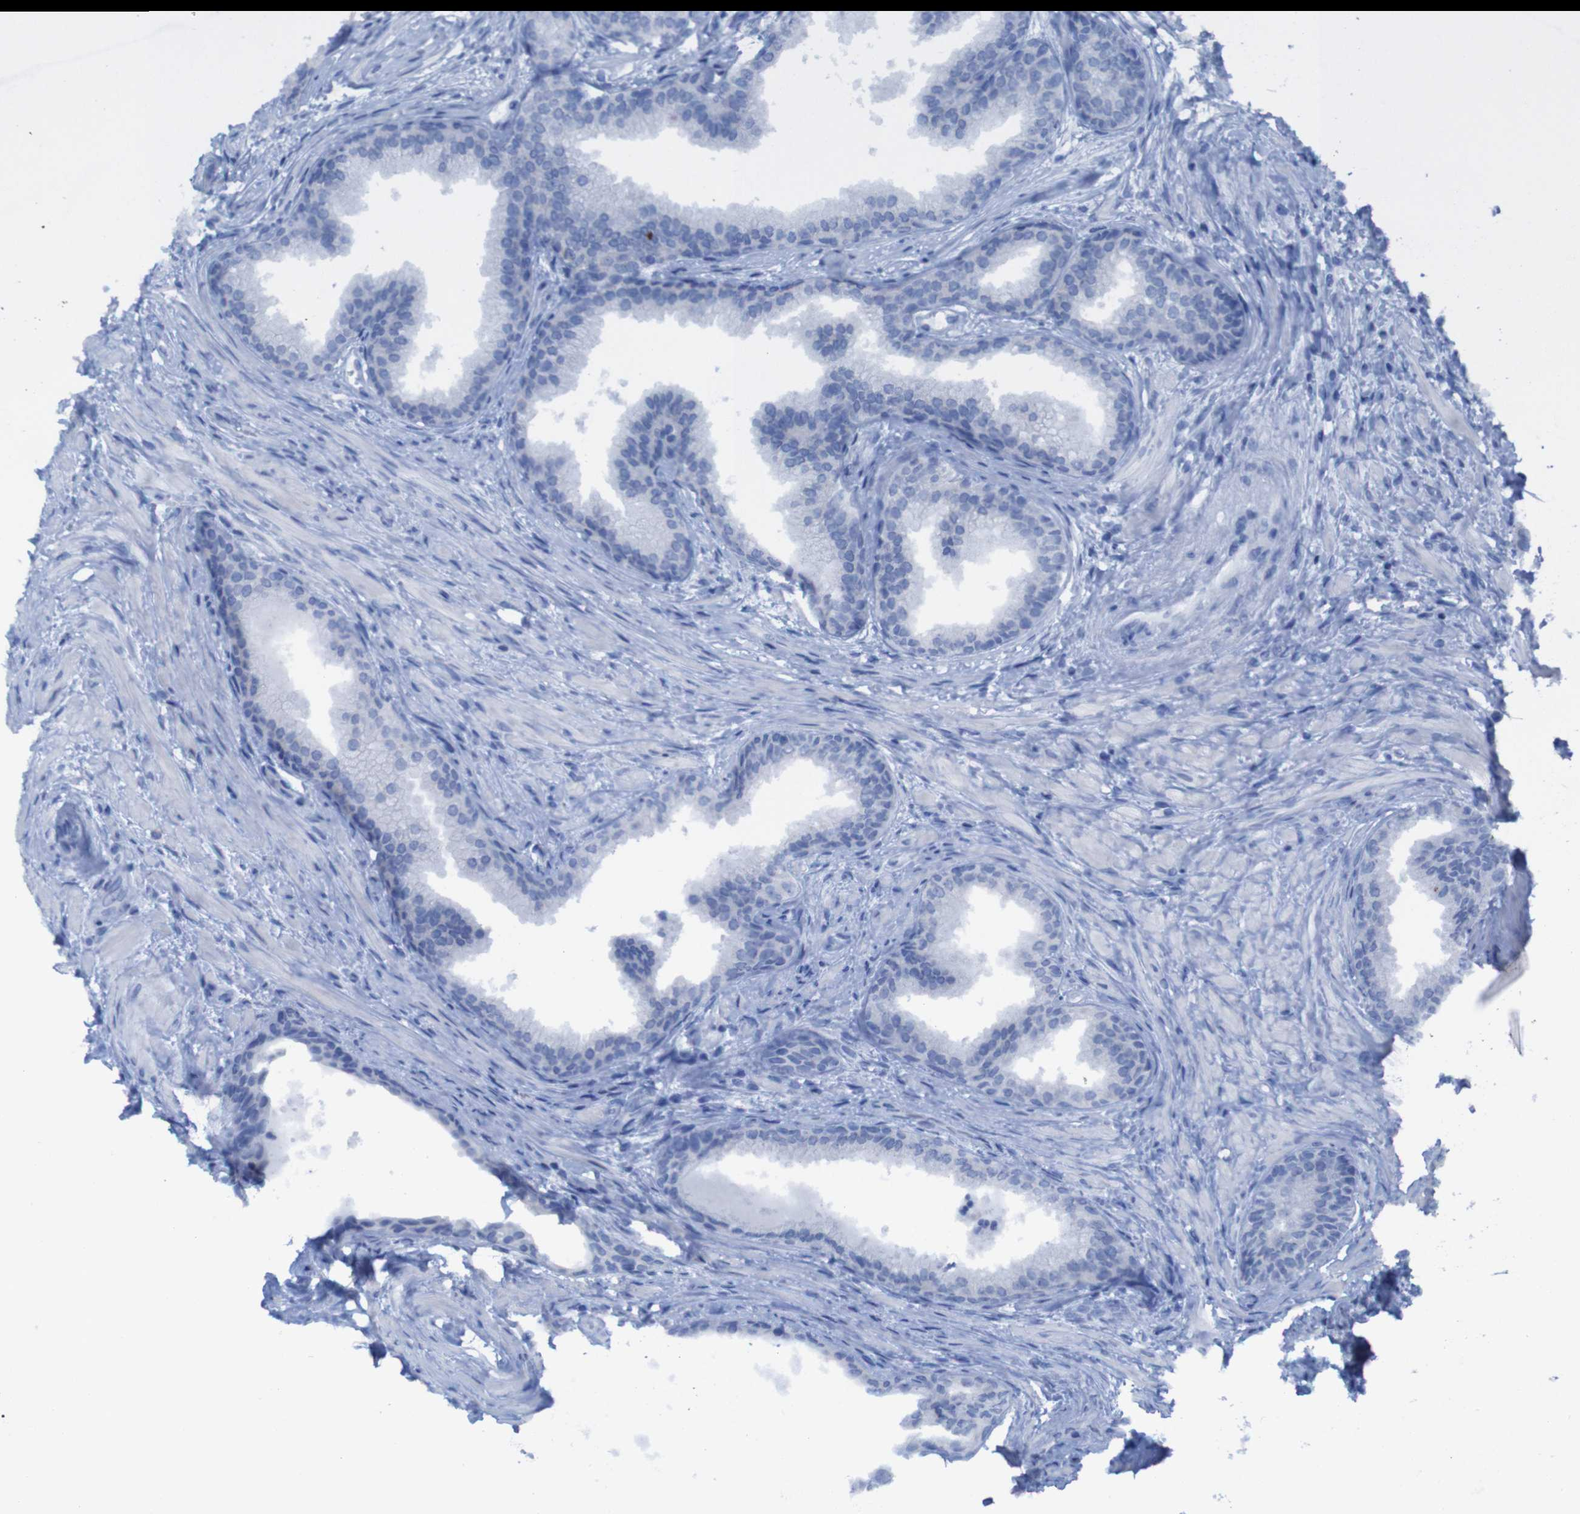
{"staining": {"intensity": "negative", "quantity": "none", "location": "none"}, "tissue": "prostate", "cell_type": "Glandular cells", "image_type": "normal", "snomed": [{"axis": "morphology", "description": "Normal tissue, NOS"}, {"axis": "topography", "description": "Prostate"}], "caption": "Immunohistochemistry micrograph of normal prostate: prostate stained with DAB reveals no significant protein expression in glandular cells.", "gene": "CLDN18", "patient": {"sex": "male", "age": 76}}